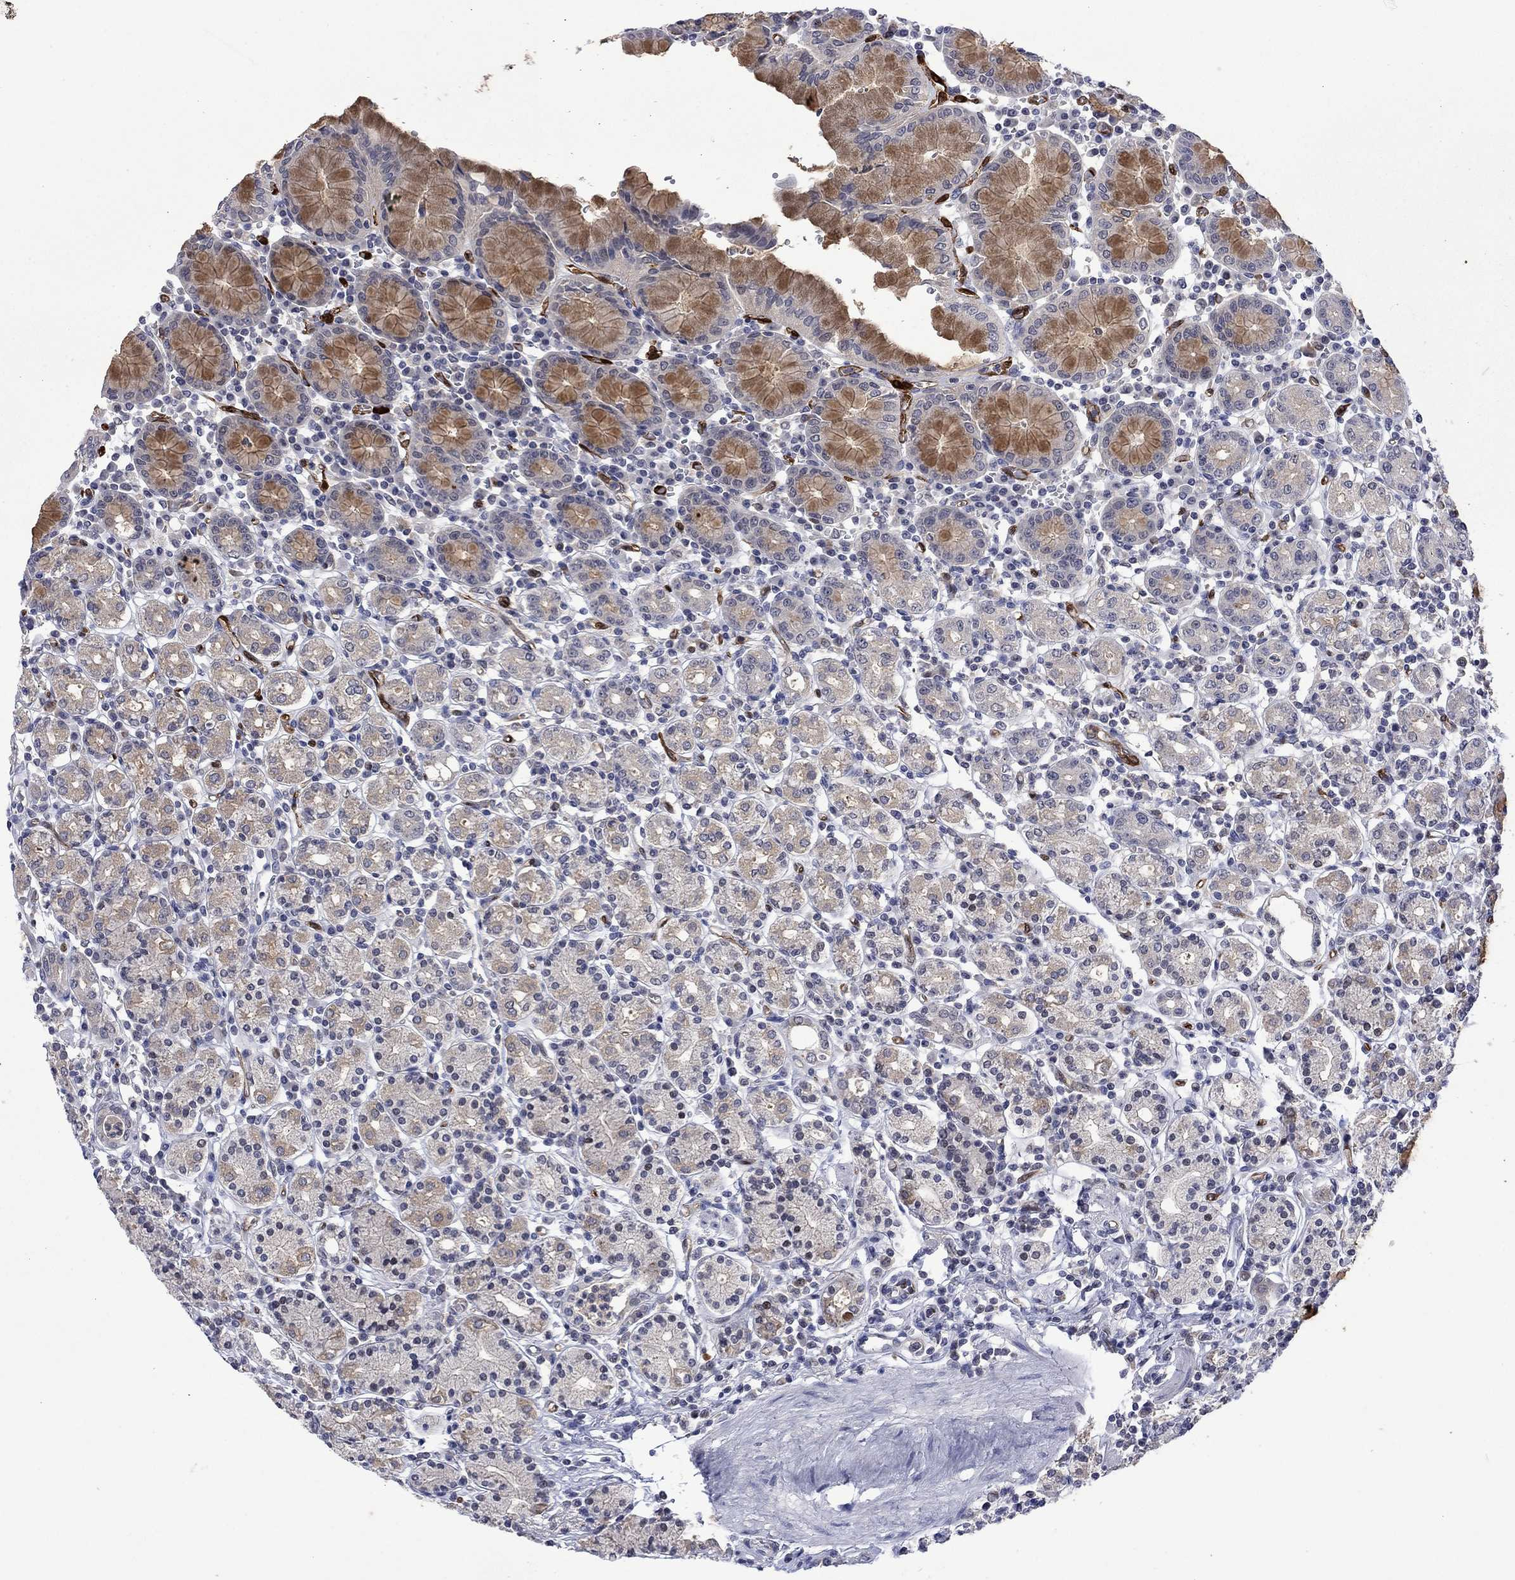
{"staining": {"intensity": "moderate", "quantity": "<25%", "location": "cytoplasmic/membranous"}, "tissue": "stomach", "cell_type": "Glandular cells", "image_type": "normal", "snomed": [{"axis": "morphology", "description": "Normal tissue, NOS"}, {"axis": "topography", "description": "Stomach, upper"}, {"axis": "topography", "description": "Stomach"}], "caption": "This micrograph shows IHC staining of normal human stomach, with low moderate cytoplasmic/membranous positivity in about <25% of glandular cells.", "gene": "AGL", "patient": {"sex": "male", "age": 62}}